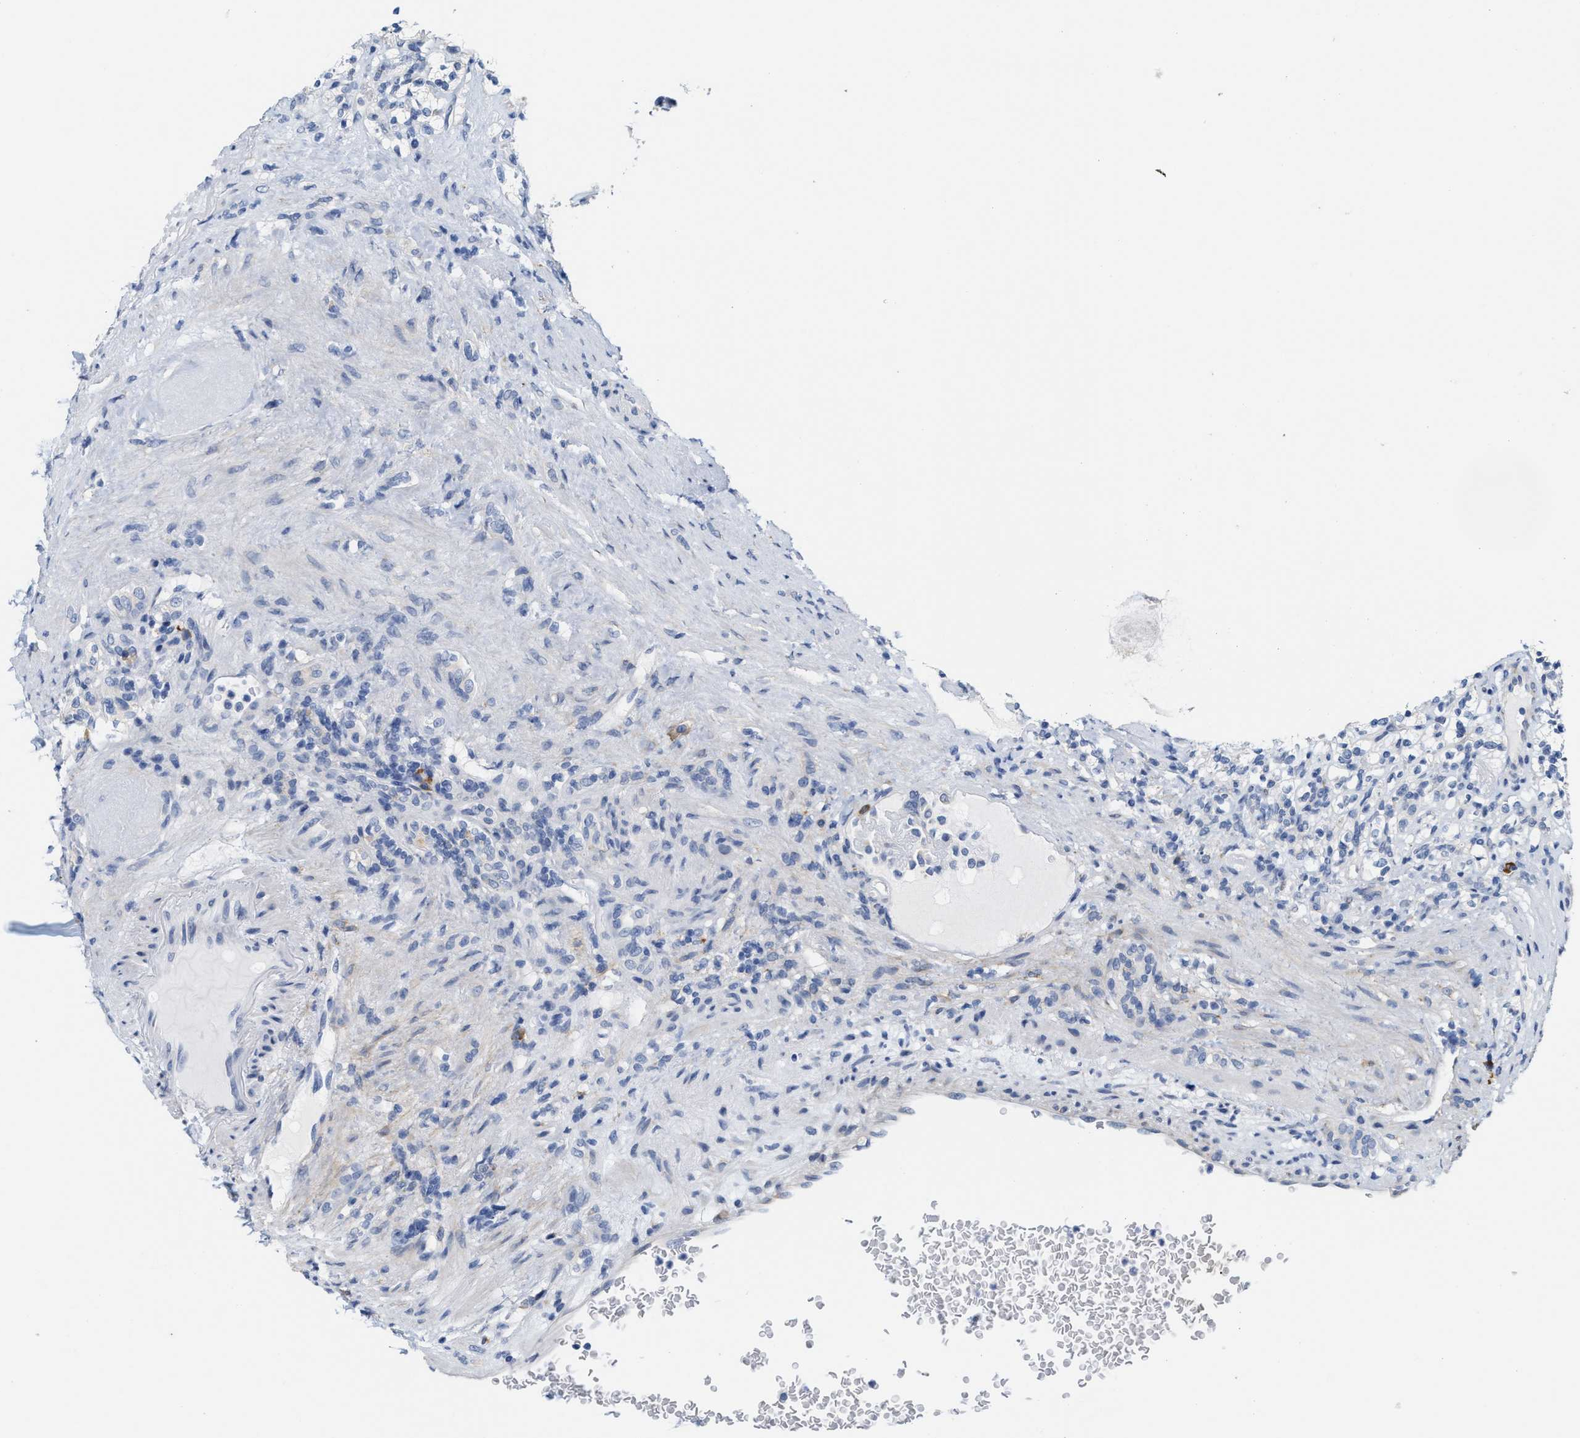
{"staining": {"intensity": "negative", "quantity": "none", "location": "none"}, "tissue": "renal cancer", "cell_type": "Tumor cells", "image_type": "cancer", "snomed": [{"axis": "morphology", "description": "Normal tissue, NOS"}, {"axis": "morphology", "description": "Adenocarcinoma, NOS"}, {"axis": "topography", "description": "Kidney"}], "caption": "Micrograph shows no protein positivity in tumor cells of renal adenocarcinoma tissue. Nuclei are stained in blue.", "gene": "RYR2", "patient": {"sex": "female", "age": 72}}